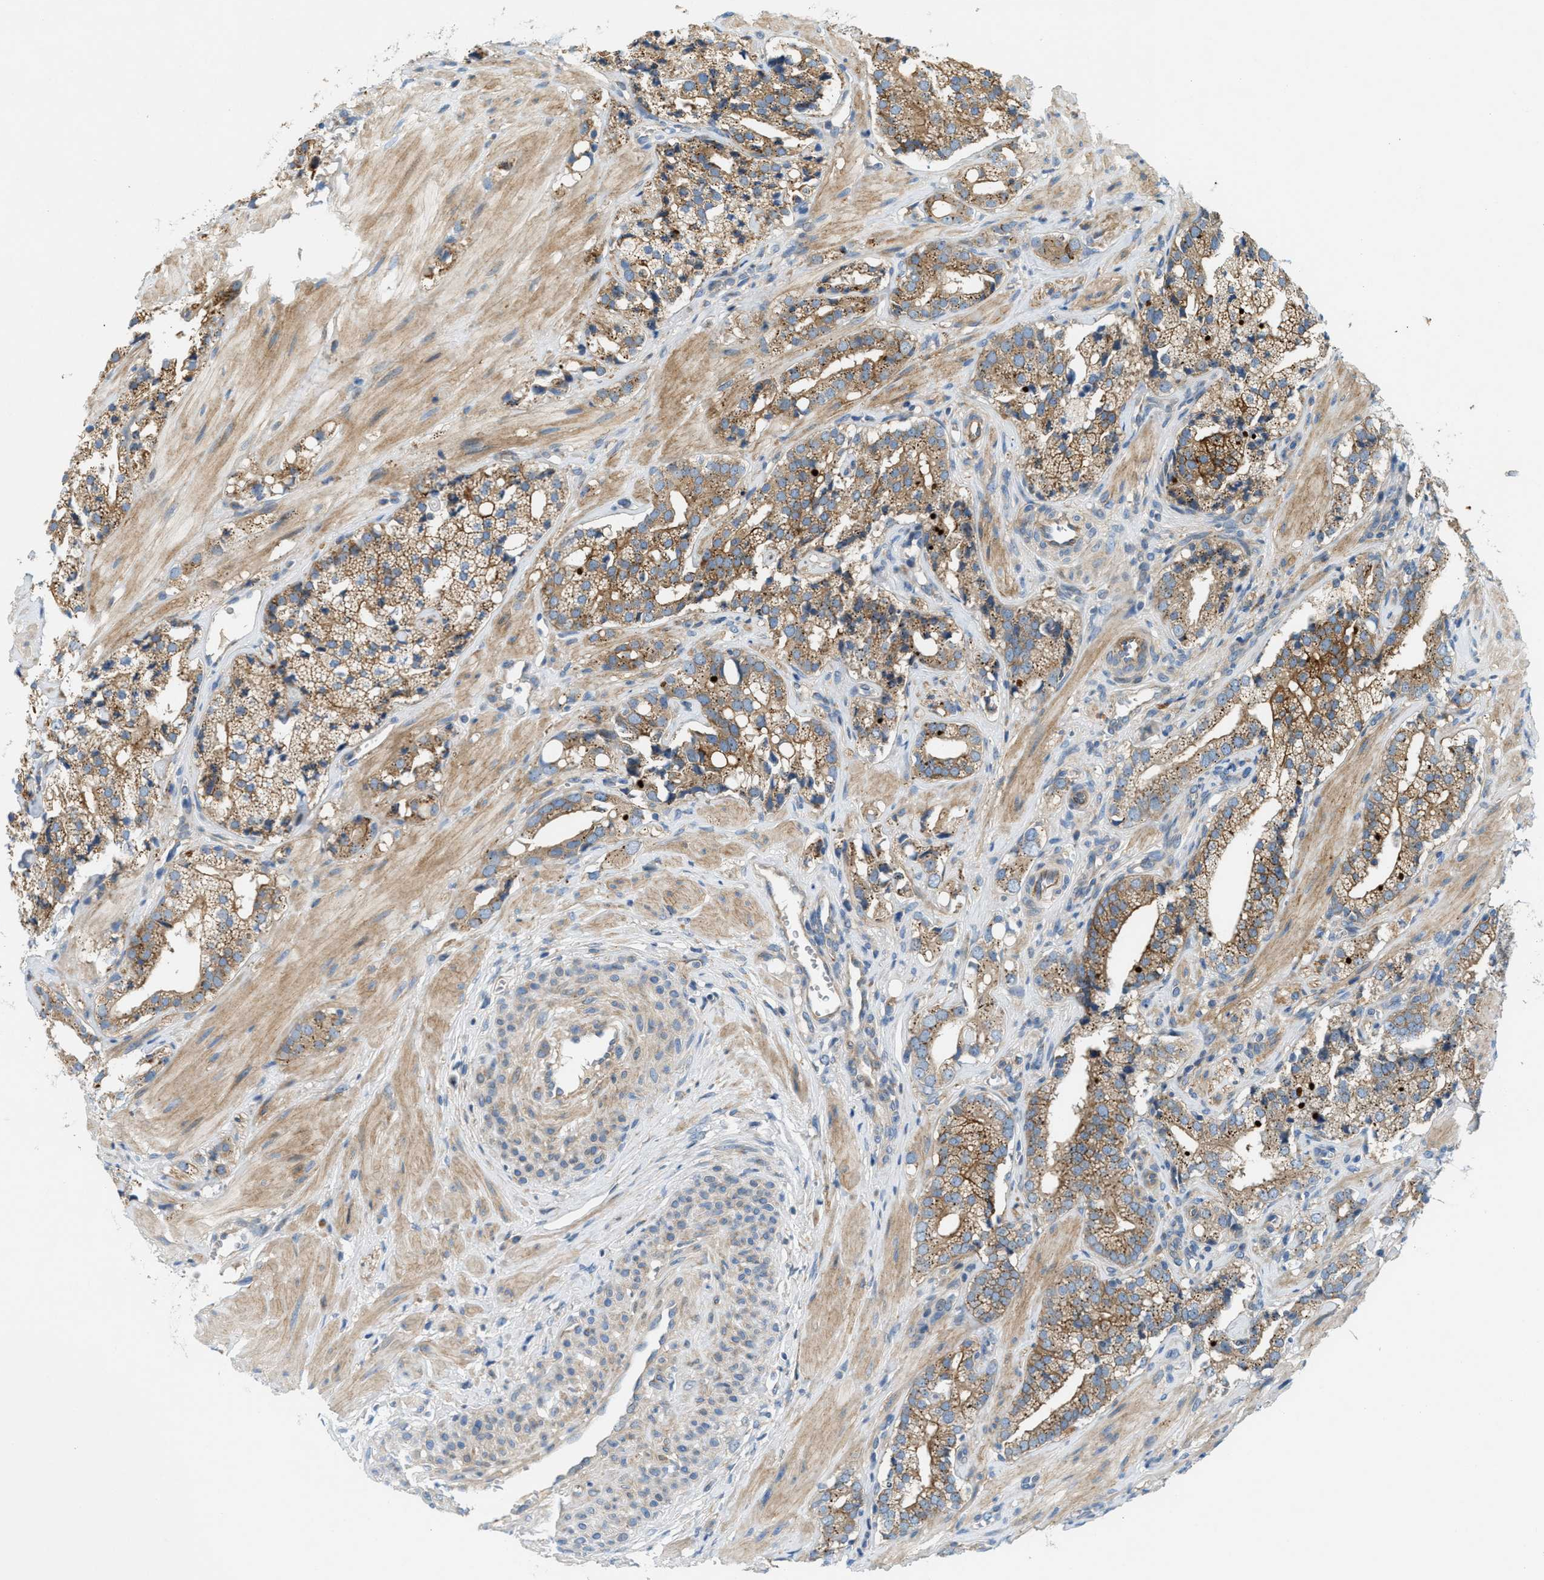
{"staining": {"intensity": "moderate", "quantity": ">75%", "location": "cytoplasmic/membranous"}, "tissue": "prostate cancer", "cell_type": "Tumor cells", "image_type": "cancer", "snomed": [{"axis": "morphology", "description": "Adenocarcinoma, High grade"}, {"axis": "topography", "description": "Prostate"}], "caption": "Immunohistochemical staining of human prostate cancer exhibits moderate cytoplasmic/membranous protein positivity in about >75% of tumor cells.", "gene": "CYB5D1", "patient": {"sex": "male", "age": 52}}